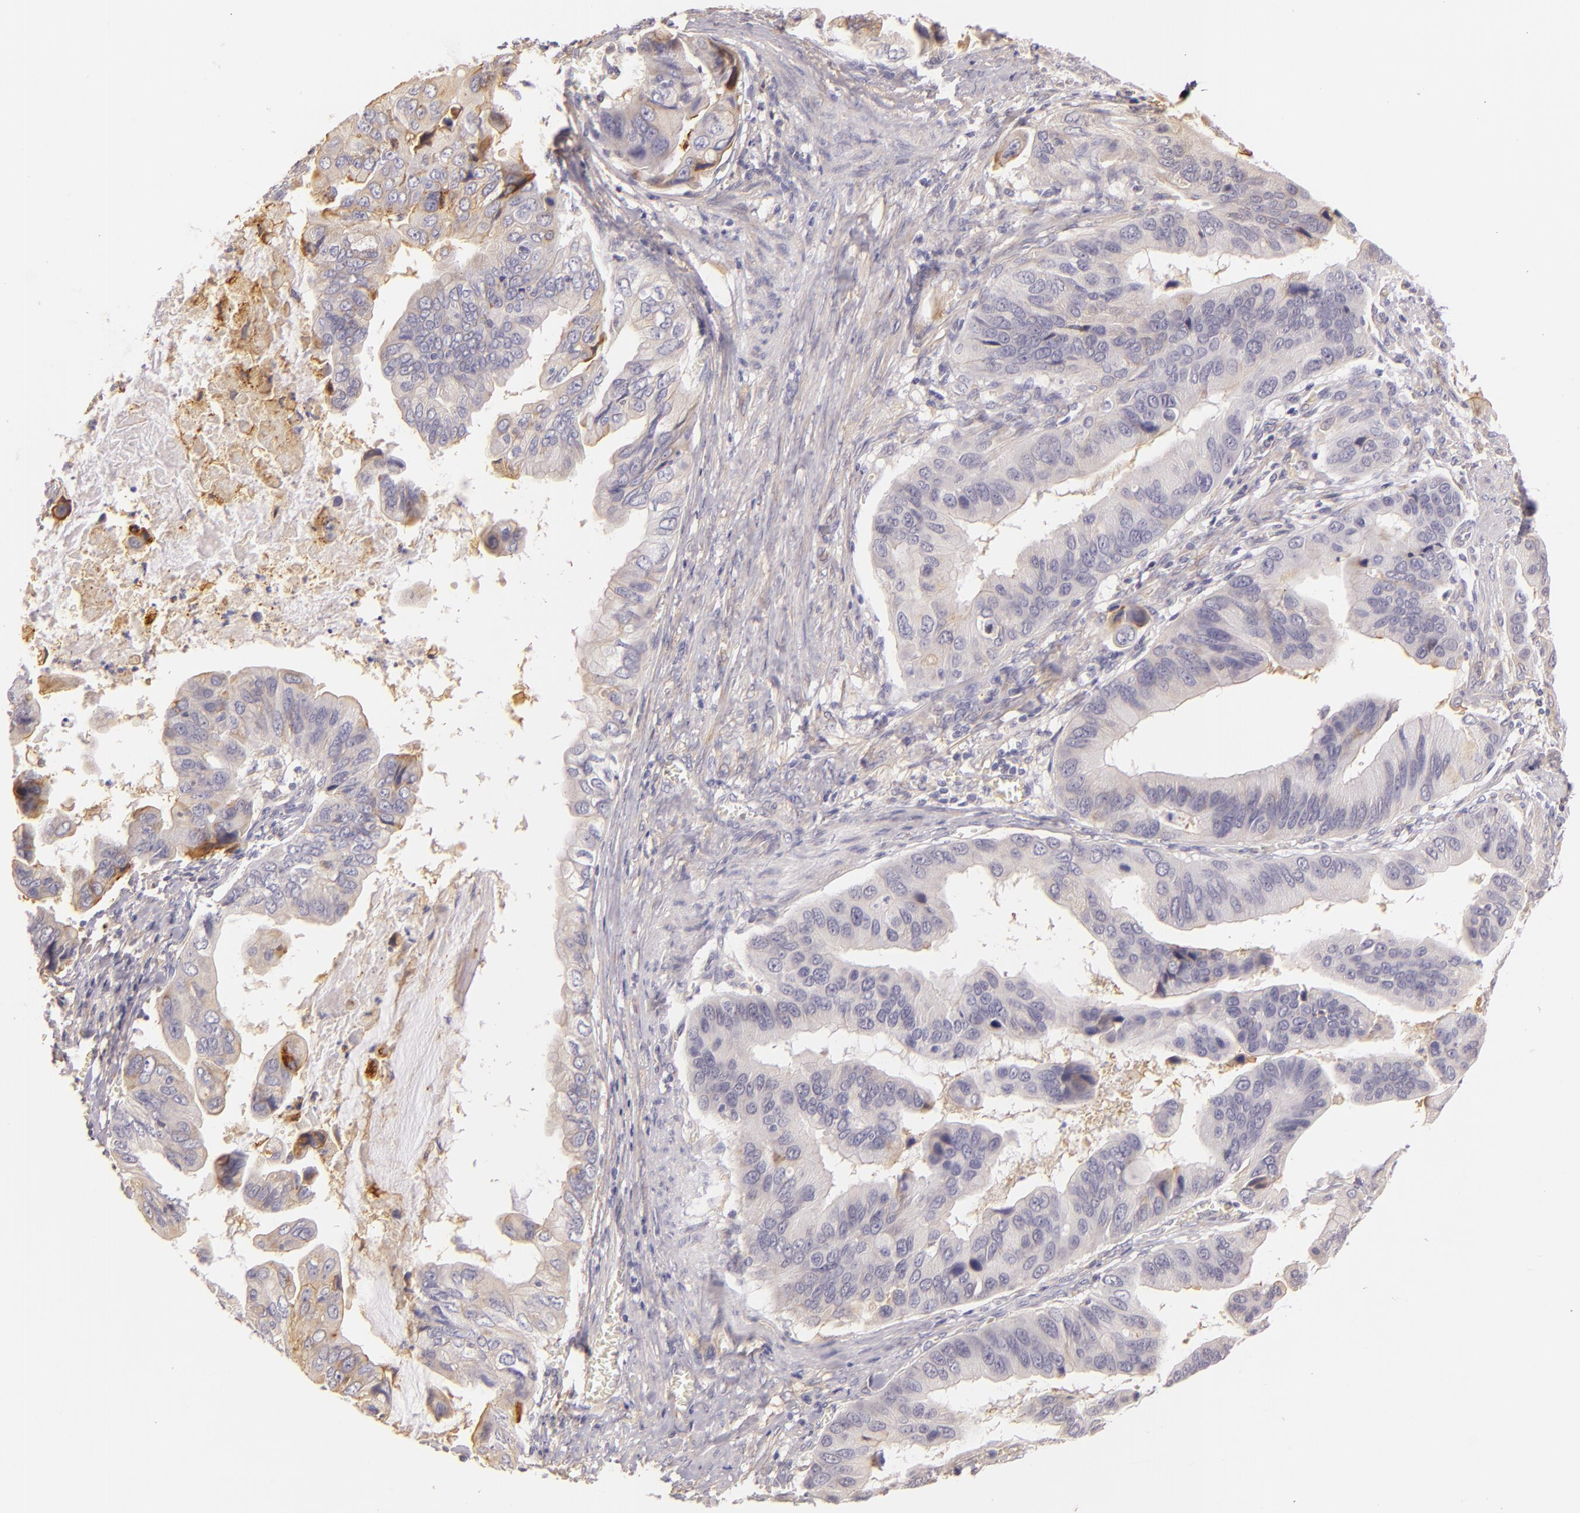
{"staining": {"intensity": "weak", "quantity": "<25%", "location": "cytoplasmic/membranous"}, "tissue": "stomach cancer", "cell_type": "Tumor cells", "image_type": "cancer", "snomed": [{"axis": "morphology", "description": "Adenocarcinoma, NOS"}, {"axis": "topography", "description": "Stomach, upper"}], "caption": "Human adenocarcinoma (stomach) stained for a protein using immunohistochemistry (IHC) demonstrates no staining in tumor cells.", "gene": "CTSF", "patient": {"sex": "male", "age": 80}}